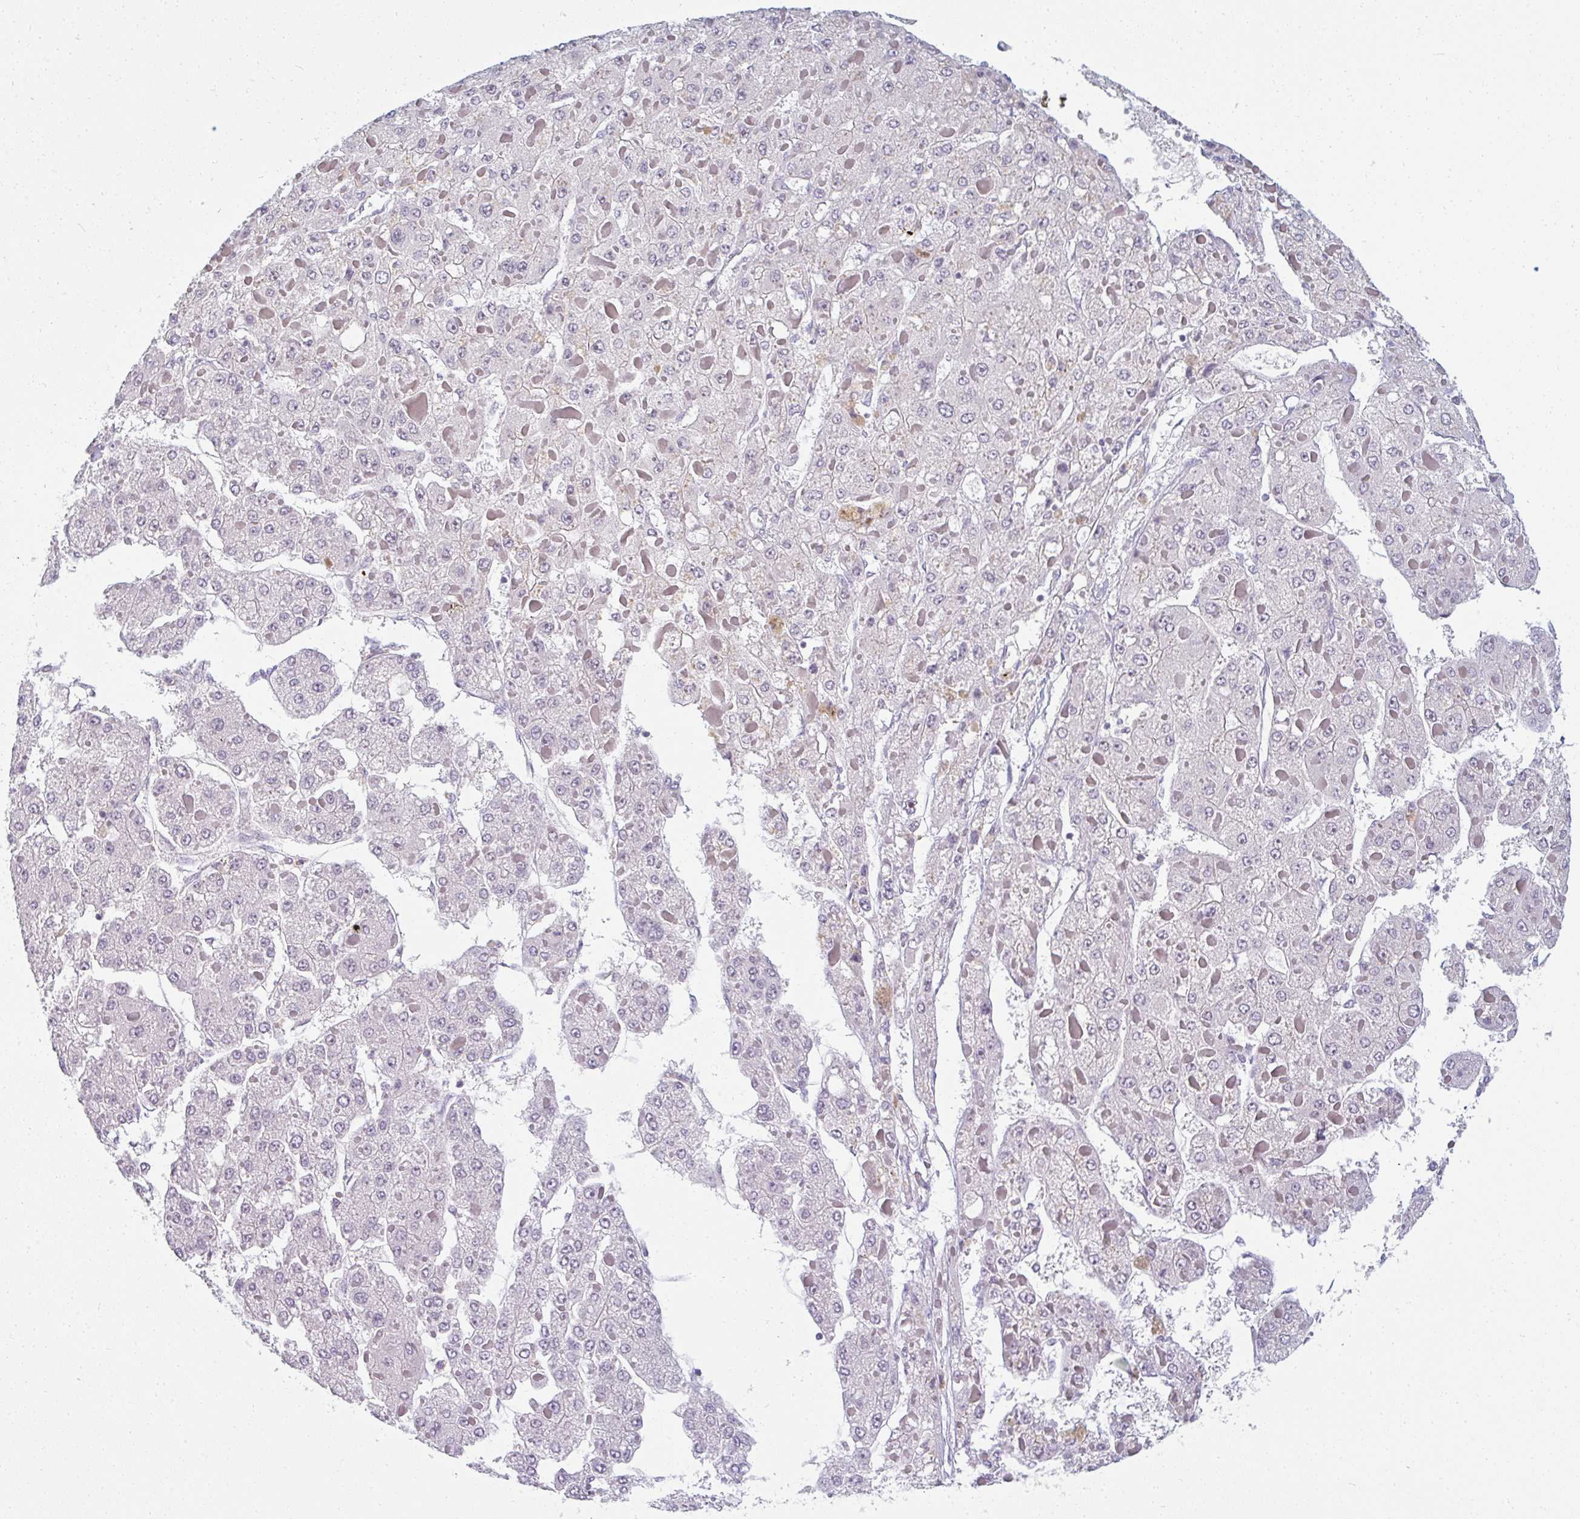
{"staining": {"intensity": "negative", "quantity": "none", "location": "none"}, "tissue": "liver cancer", "cell_type": "Tumor cells", "image_type": "cancer", "snomed": [{"axis": "morphology", "description": "Carcinoma, Hepatocellular, NOS"}, {"axis": "topography", "description": "Liver"}], "caption": "DAB immunohistochemical staining of human hepatocellular carcinoma (liver) exhibits no significant expression in tumor cells.", "gene": "PPFIA4", "patient": {"sex": "female", "age": 73}}